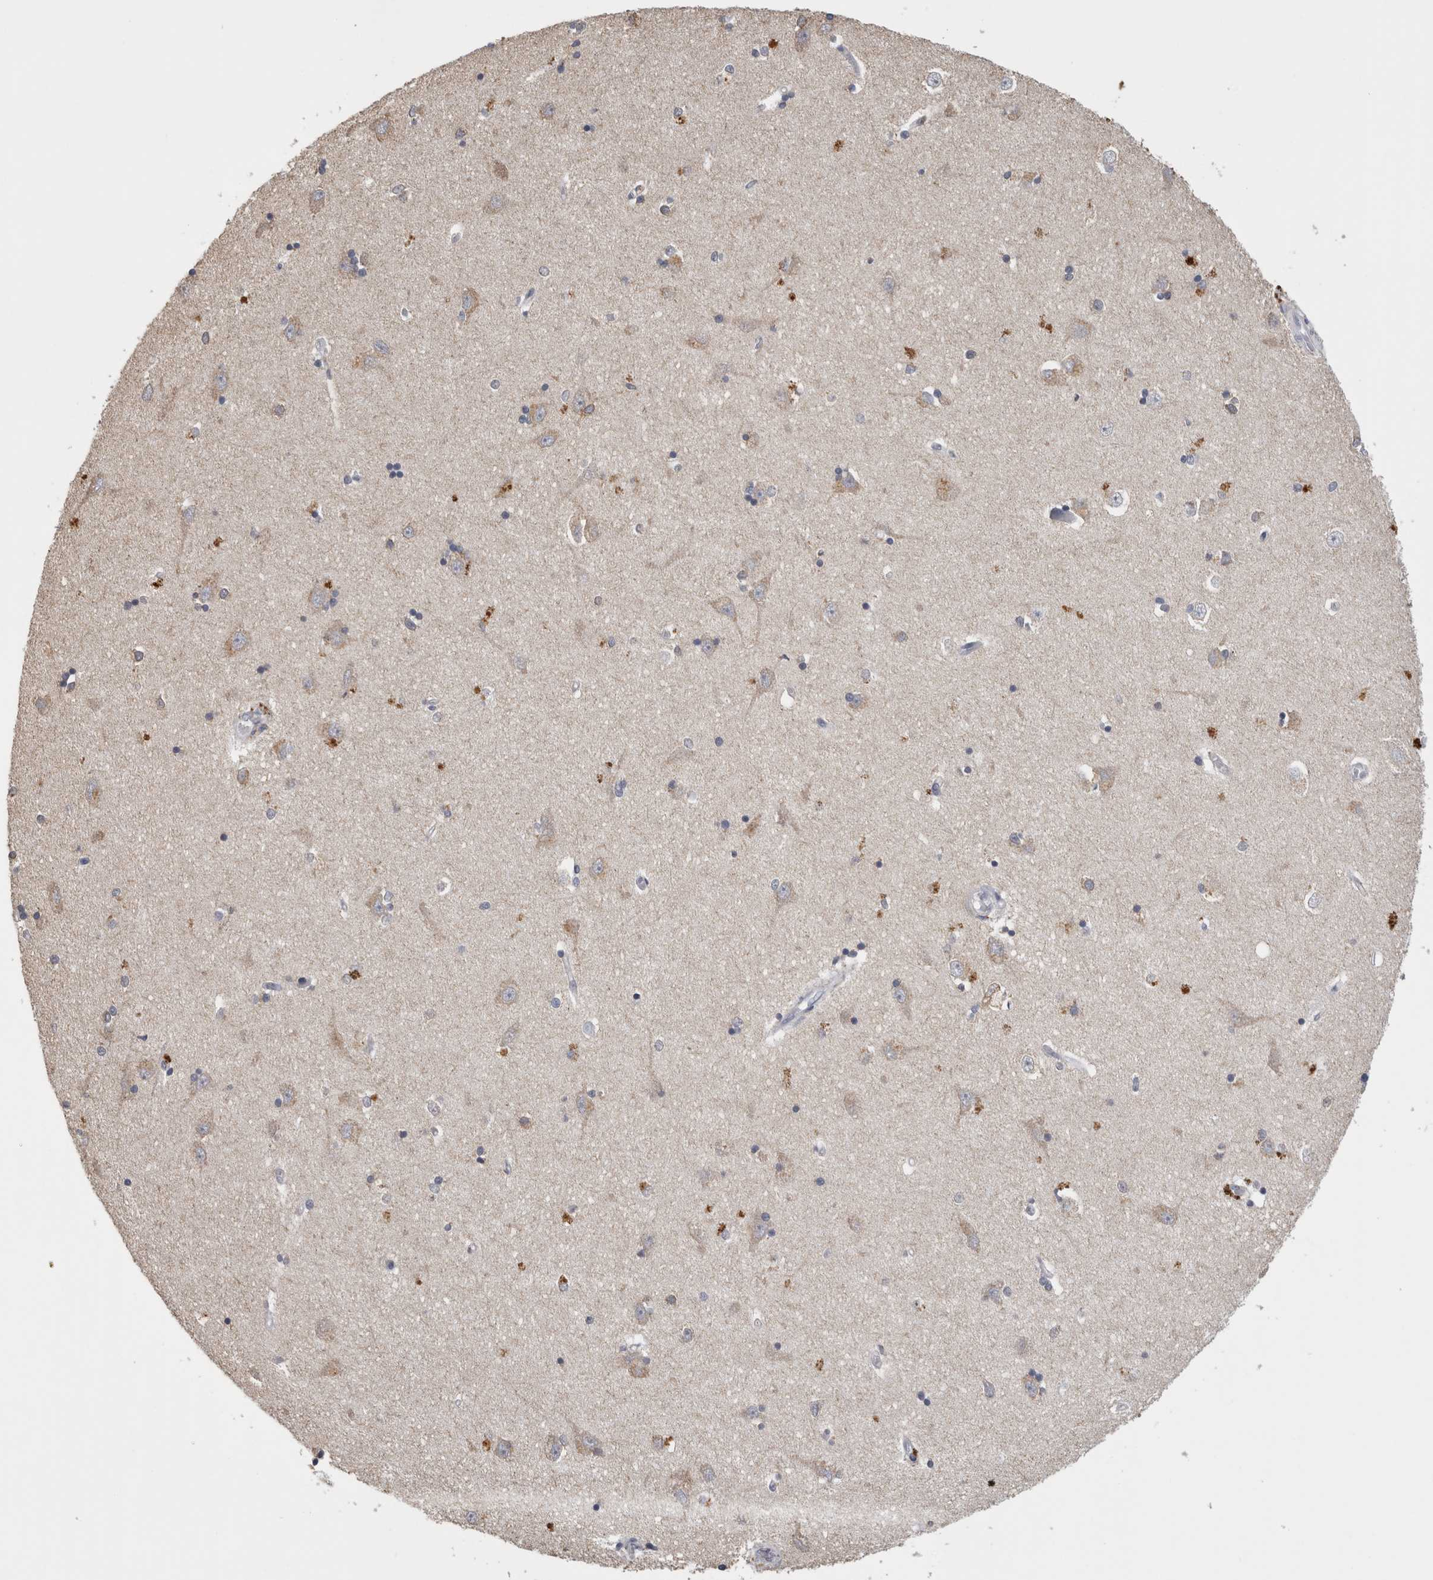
{"staining": {"intensity": "moderate", "quantity": "<25%", "location": "cytoplasmic/membranous"}, "tissue": "hippocampus", "cell_type": "Glial cells", "image_type": "normal", "snomed": [{"axis": "morphology", "description": "Normal tissue, NOS"}, {"axis": "topography", "description": "Hippocampus"}], "caption": "Hippocampus stained with DAB immunohistochemistry (IHC) exhibits low levels of moderate cytoplasmic/membranous expression in about <25% of glial cells.", "gene": "CNTFR", "patient": {"sex": "male", "age": 45}}